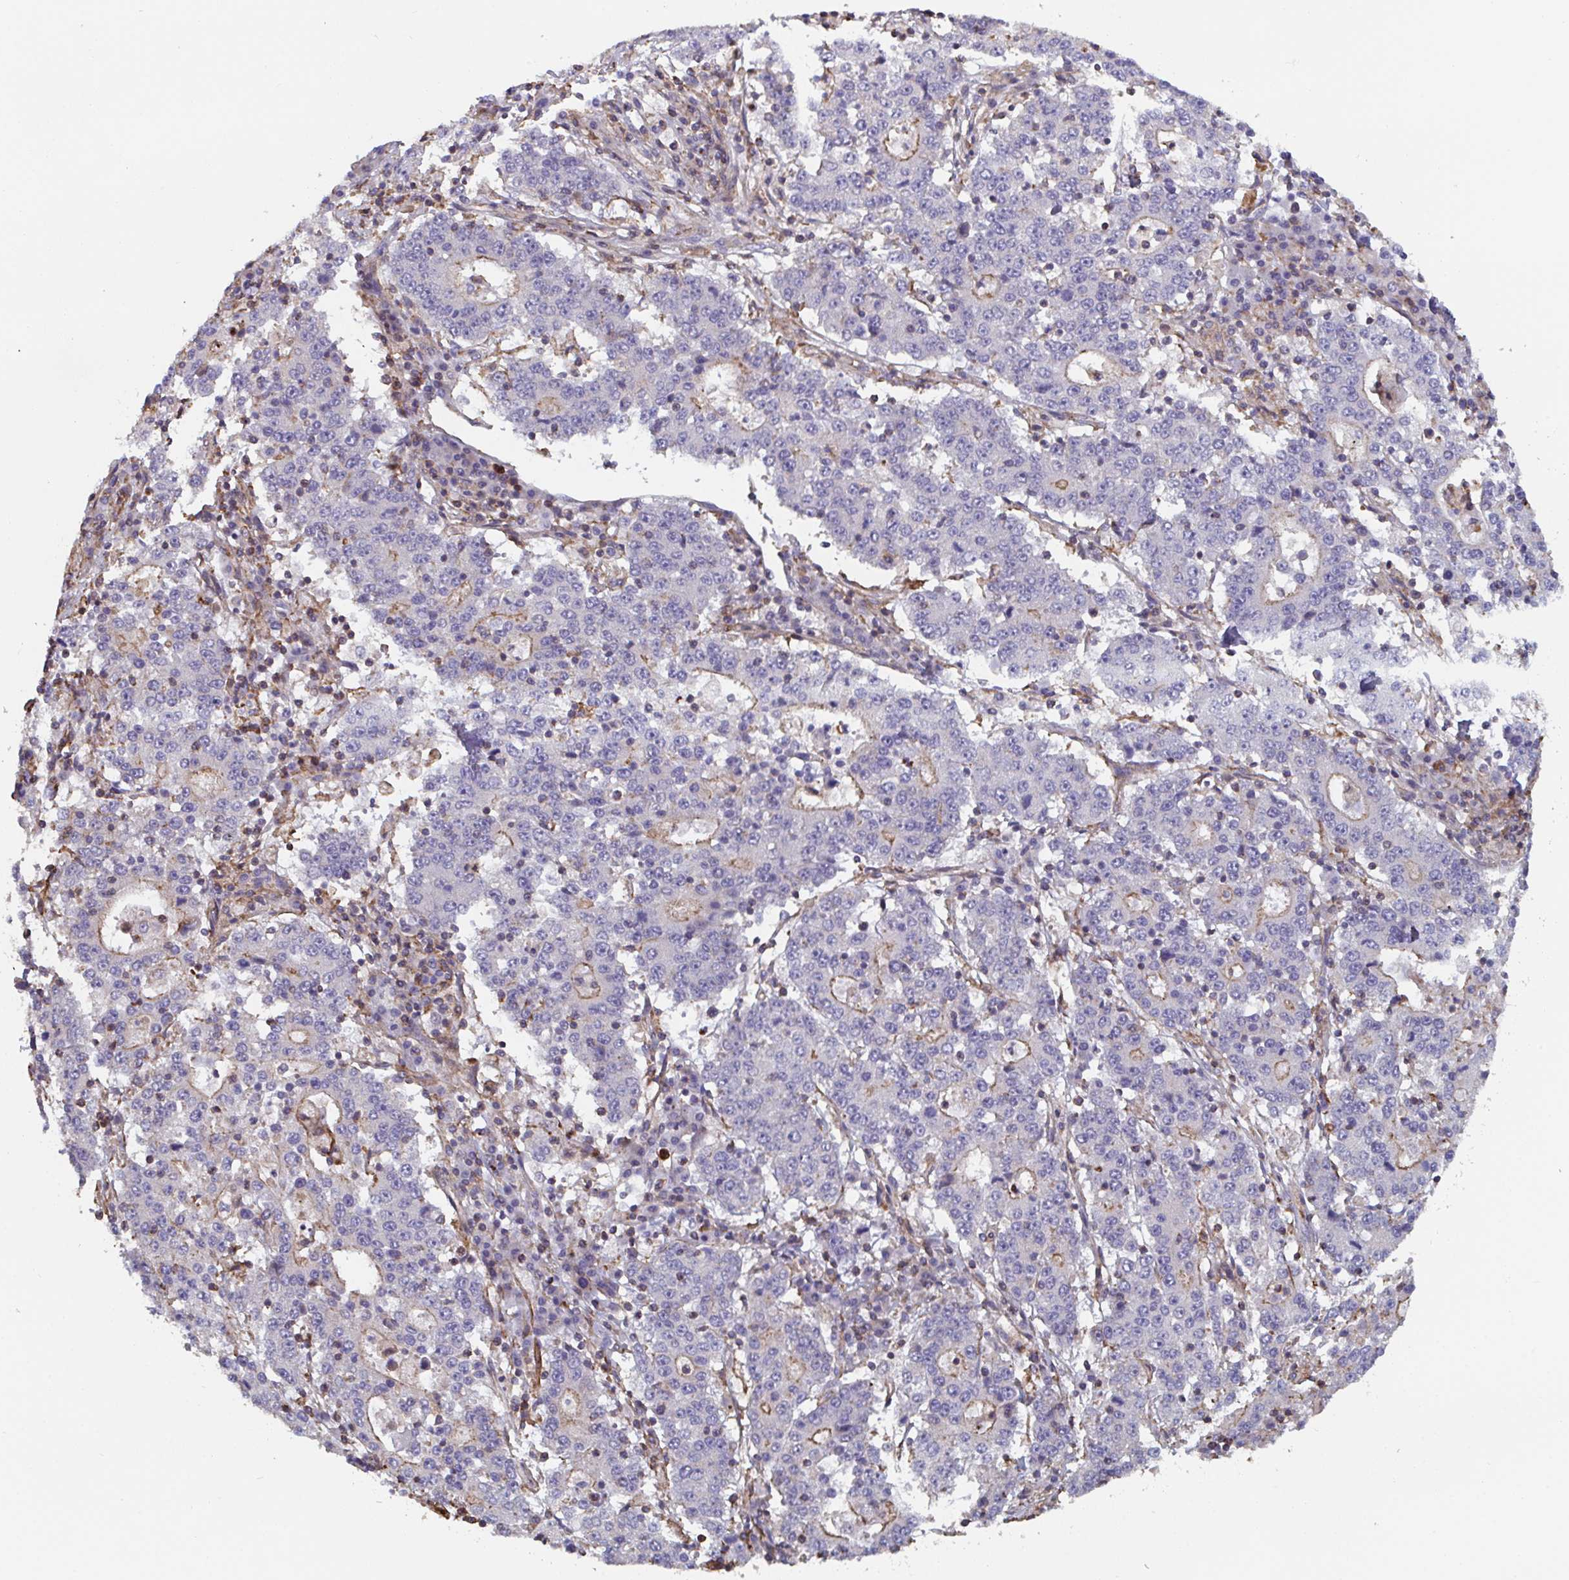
{"staining": {"intensity": "moderate", "quantity": "<25%", "location": "cytoplasmic/membranous"}, "tissue": "stomach cancer", "cell_type": "Tumor cells", "image_type": "cancer", "snomed": [{"axis": "morphology", "description": "Adenocarcinoma, NOS"}, {"axis": "topography", "description": "Stomach"}], "caption": "Protein positivity by immunohistochemistry (IHC) reveals moderate cytoplasmic/membranous positivity in about <25% of tumor cells in stomach cancer. The staining is performed using DAB brown chromogen to label protein expression. The nuclei are counter-stained blue using hematoxylin.", "gene": "FZD2", "patient": {"sex": "male", "age": 59}}